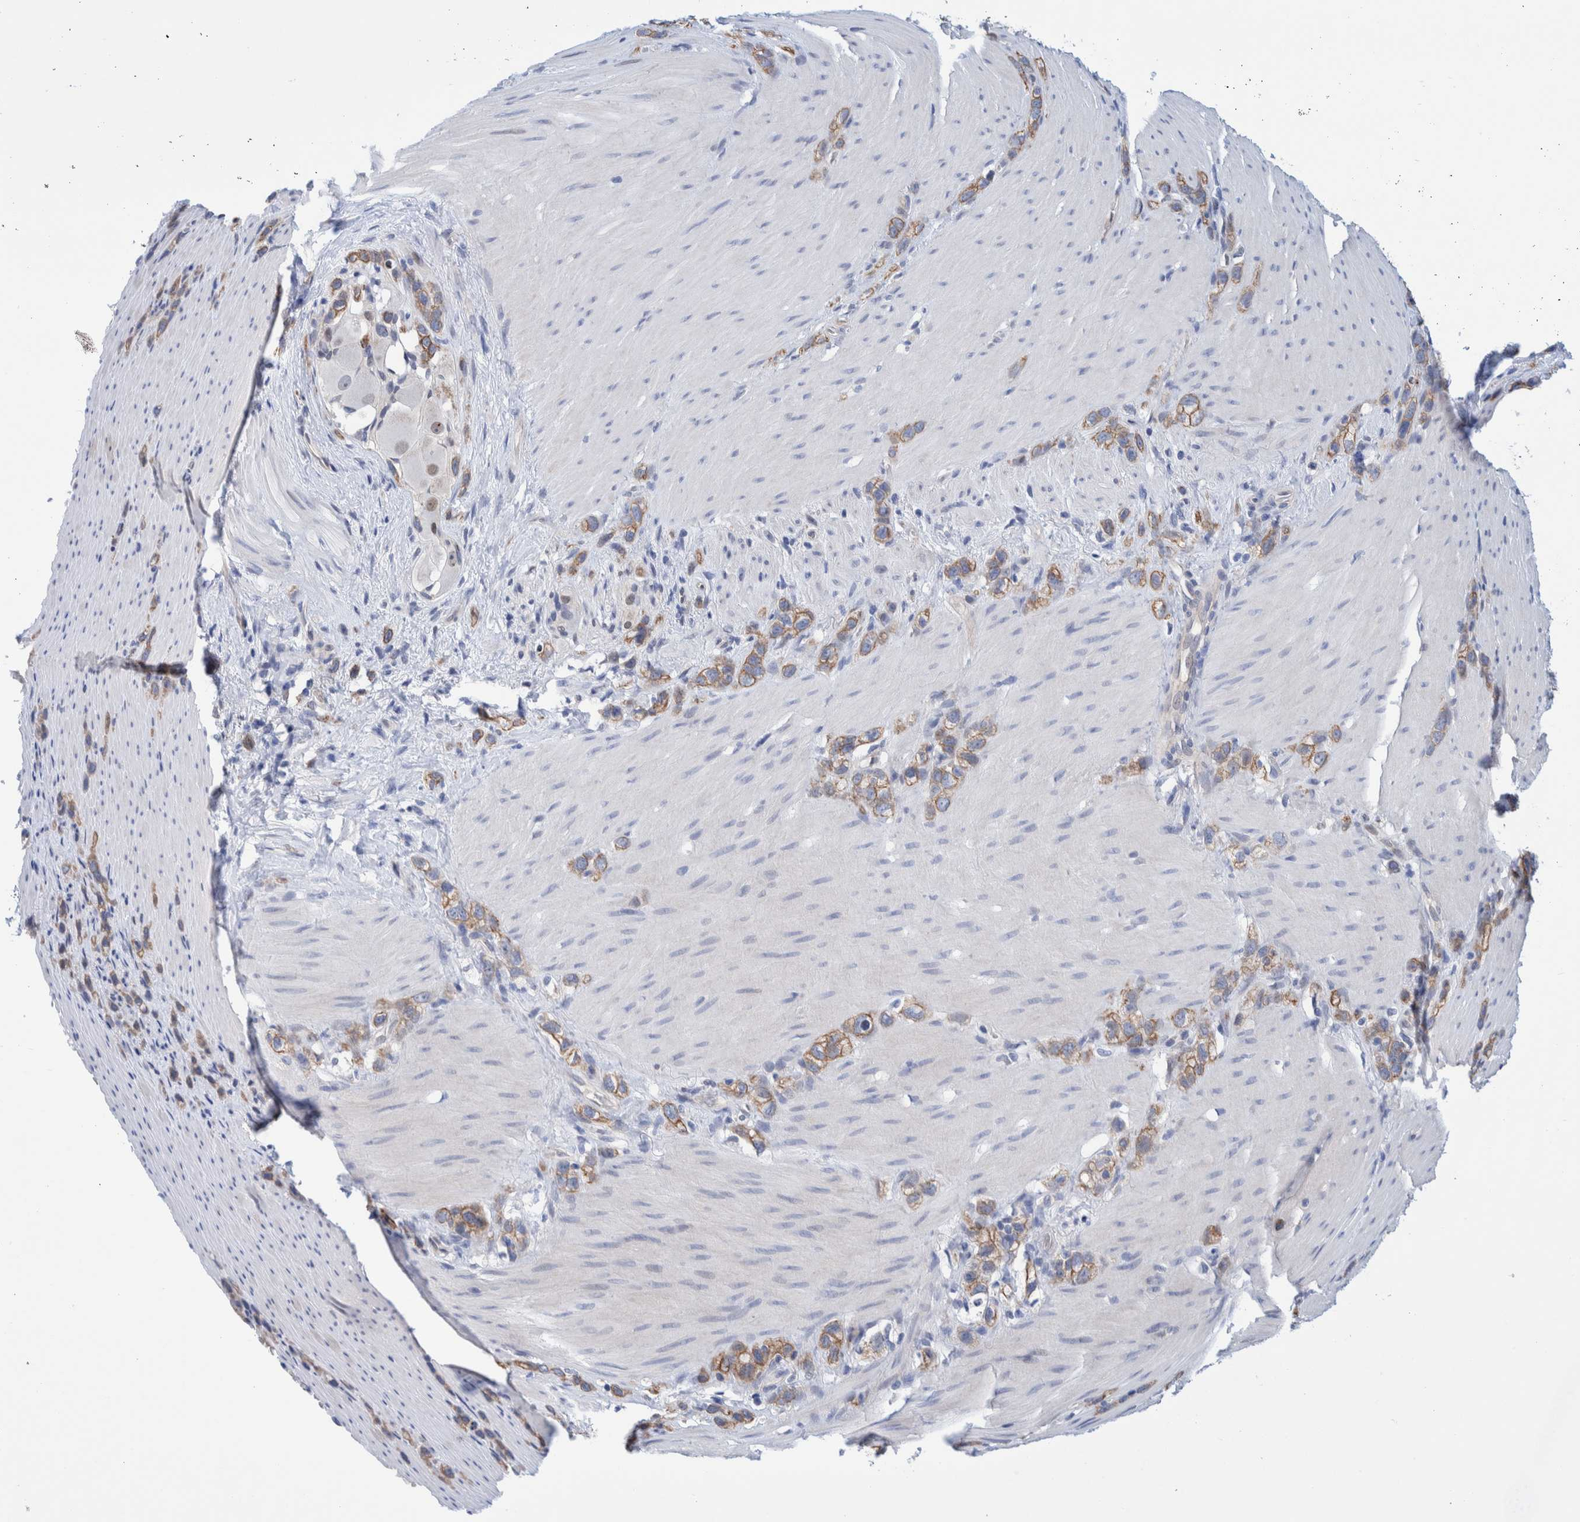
{"staining": {"intensity": "moderate", "quantity": ">75%", "location": "cytoplasmic/membranous"}, "tissue": "stomach cancer", "cell_type": "Tumor cells", "image_type": "cancer", "snomed": [{"axis": "morphology", "description": "Normal tissue, NOS"}, {"axis": "morphology", "description": "Adenocarcinoma, NOS"}, {"axis": "morphology", "description": "Adenocarcinoma, High grade"}, {"axis": "topography", "description": "Stomach, upper"}, {"axis": "topography", "description": "Stomach"}], "caption": "Immunohistochemical staining of human adenocarcinoma (high-grade) (stomach) displays moderate cytoplasmic/membranous protein positivity in about >75% of tumor cells.", "gene": "PFAS", "patient": {"sex": "female", "age": 65}}